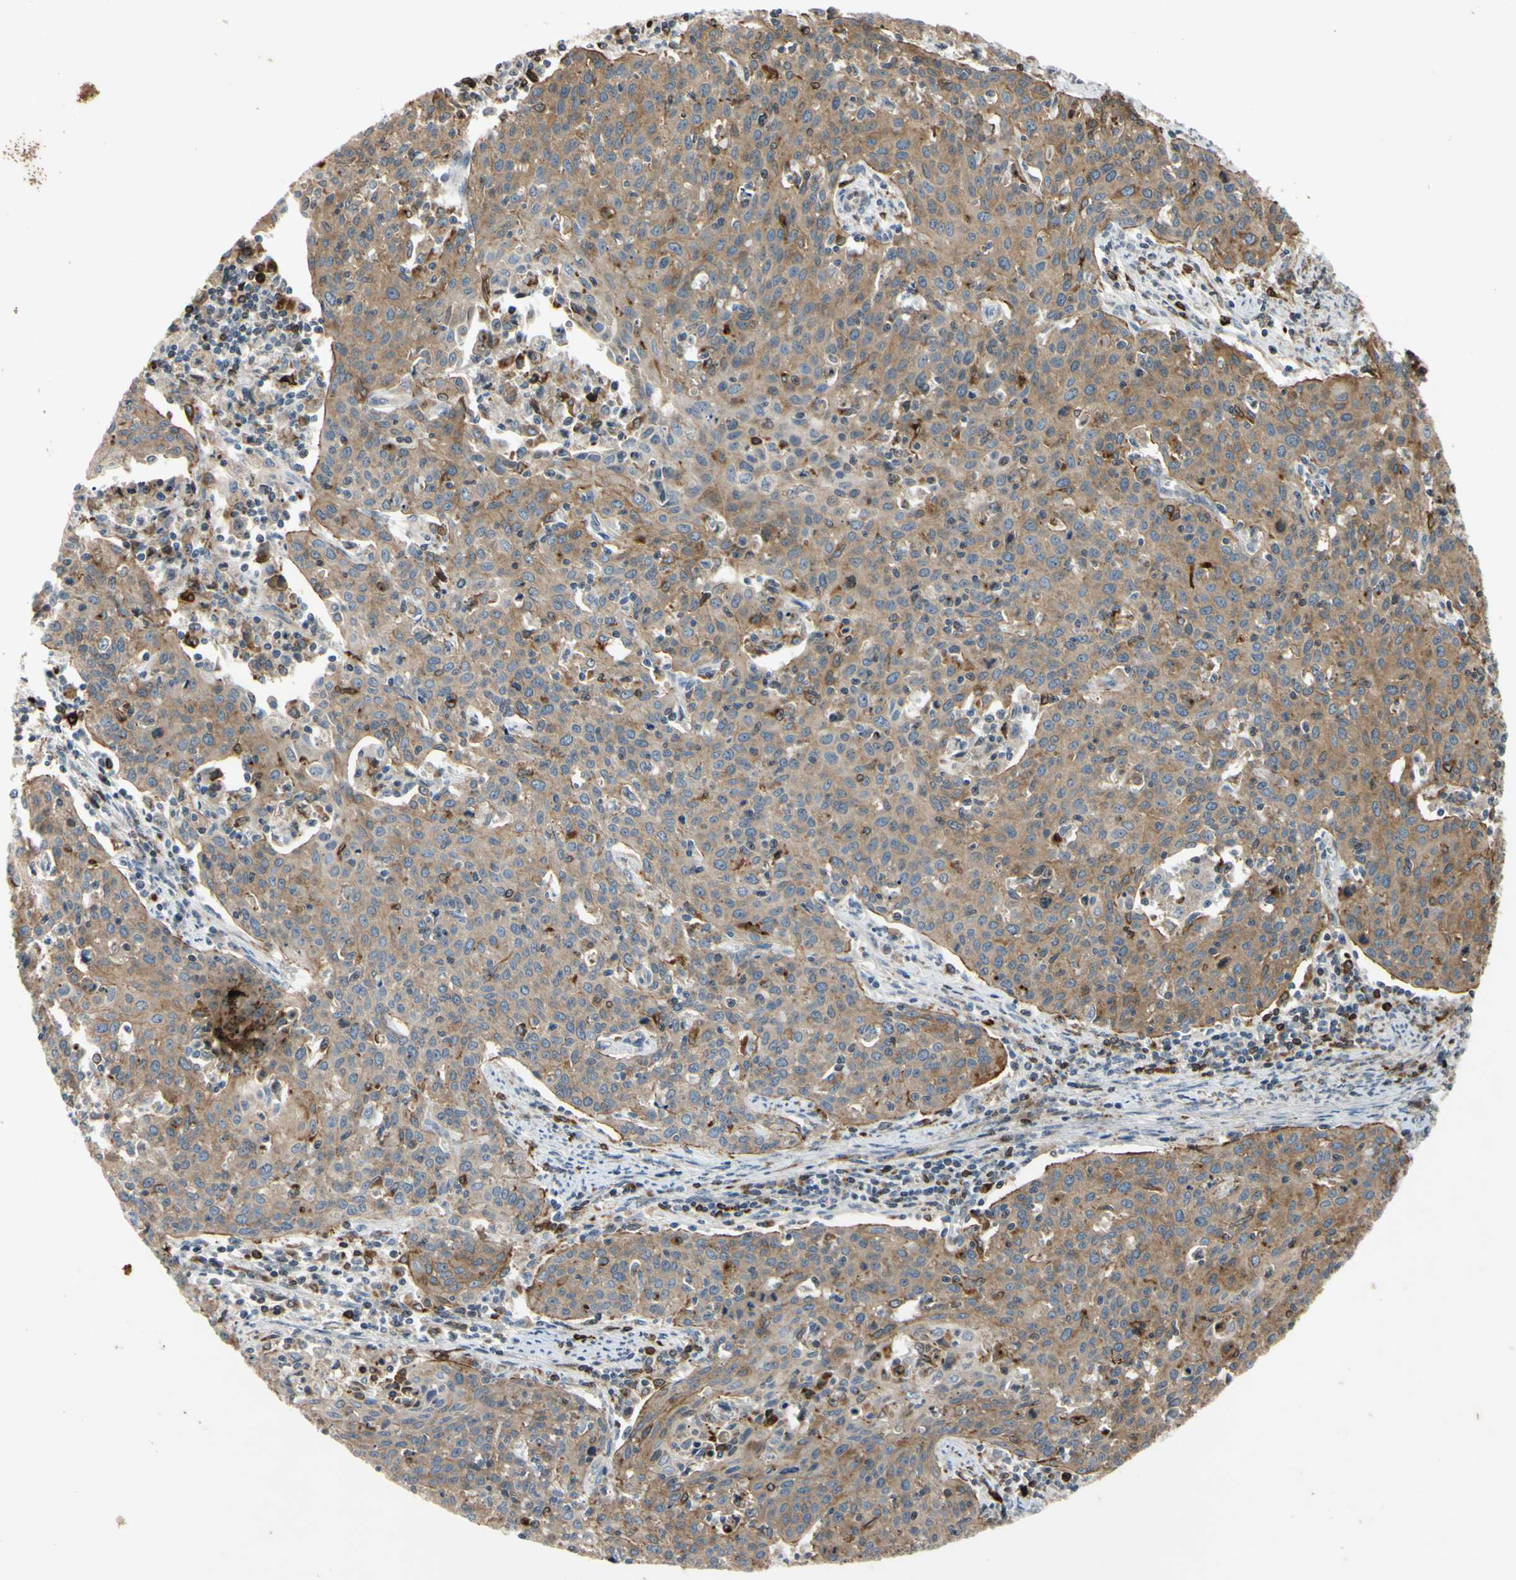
{"staining": {"intensity": "moderate", "quantity": ">75%", "location": "cytoplasmic/membranous"}, "tissue": "cervical cancer", "cell_type": "Tumor cells", "image_type": "cancer", "snomed": [{"axis": "morphology", "description": "Squamous cell carcinoma, NOS"}, {"axis": "topography", "description": "Cervix"}], "caption": "This is a photomicrograph of immunohistochemistry staining of cervical cancer, which shows moderate positivity in the cytoplasmic/membranous of tumor cells.", "gene": "PLXNA2", "patient": {"sex": "female", "age": 38}}